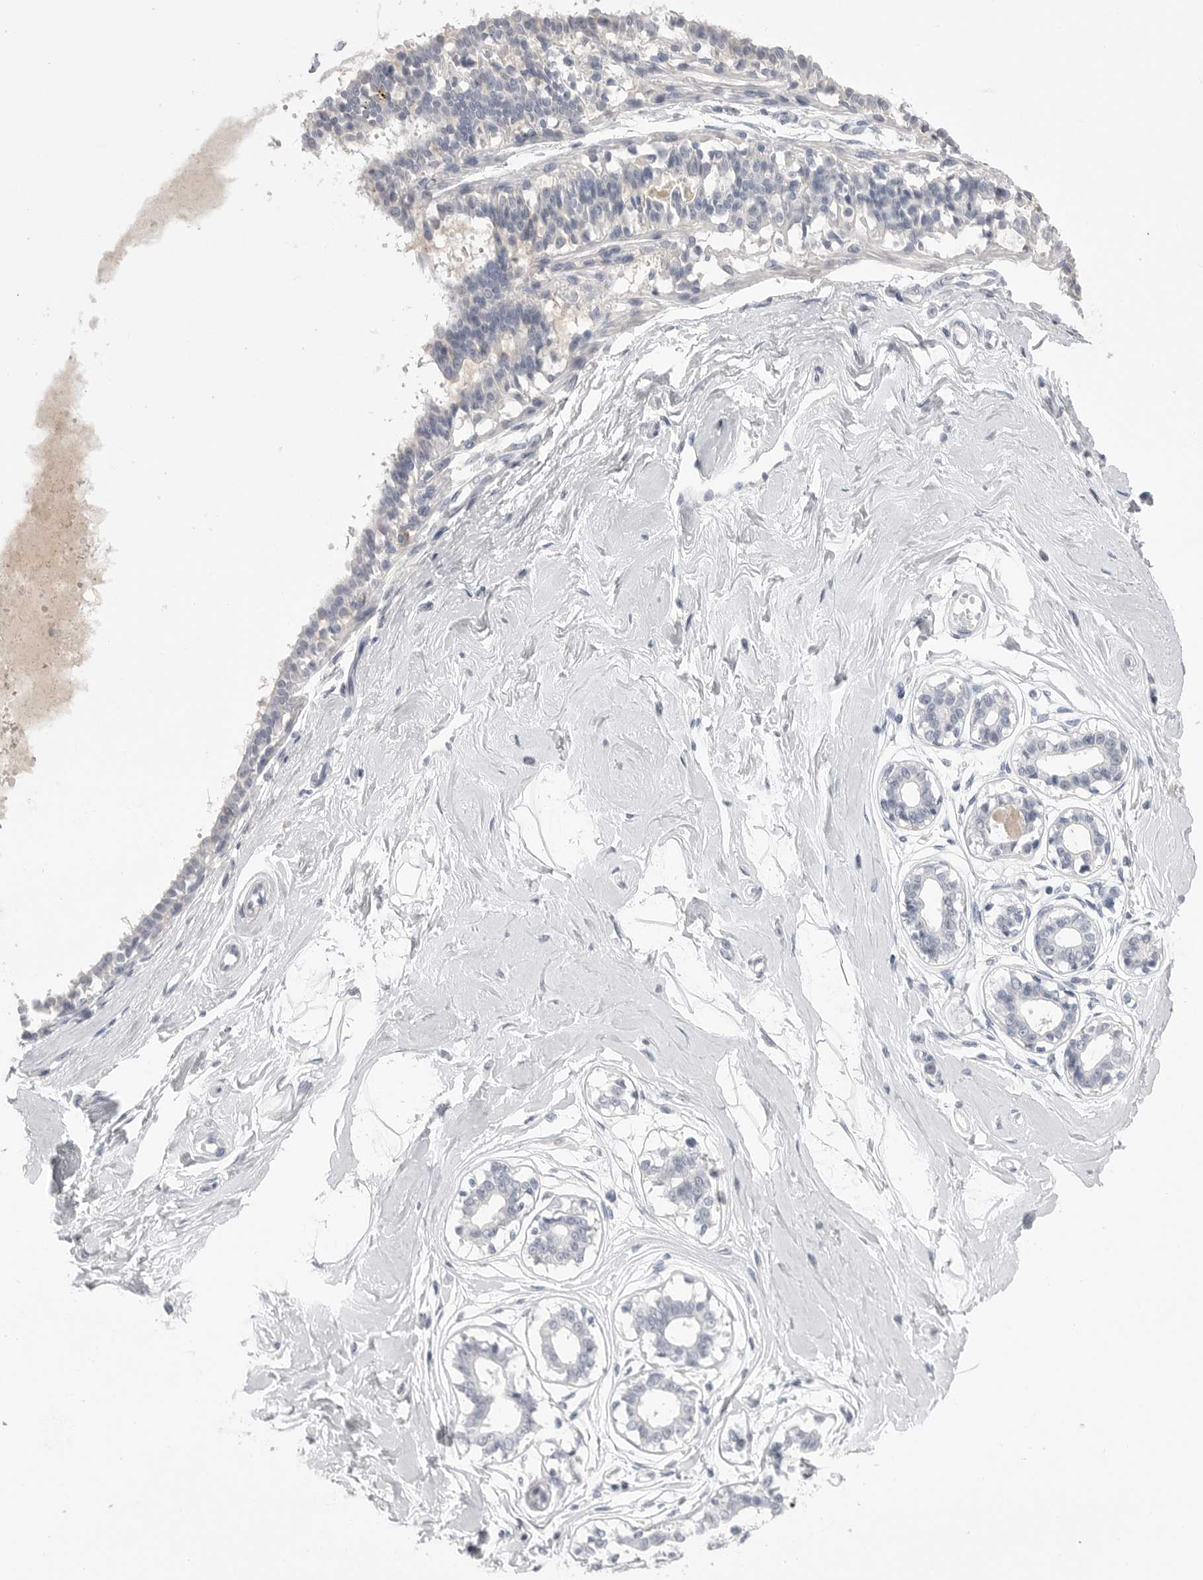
{"staining": {"intensity": "negative", "quantity": "none", "location": "none"}, "tissue": "breast", "cell_type": "Adipocytes", "image_type": "normal", "snomed": [{"axis": "morphology", "description": "Normal tissue, NOS"}, {"axis": "topography", "description": "Breast"}], "caption": "Immunohistochemistry (IHC) image of unremarkable breast: breast stained with DAB (3,3'-diaminobenzidine) exhibits no significant protein positivity in adipocytes. (Stains: DAB immunohistochemistry with hematoxylin counter stain, Microscopy: brightfield microscopy at high magnification).", "gene": "CPB1", "patient": {"sex": "female", "age": 45}}